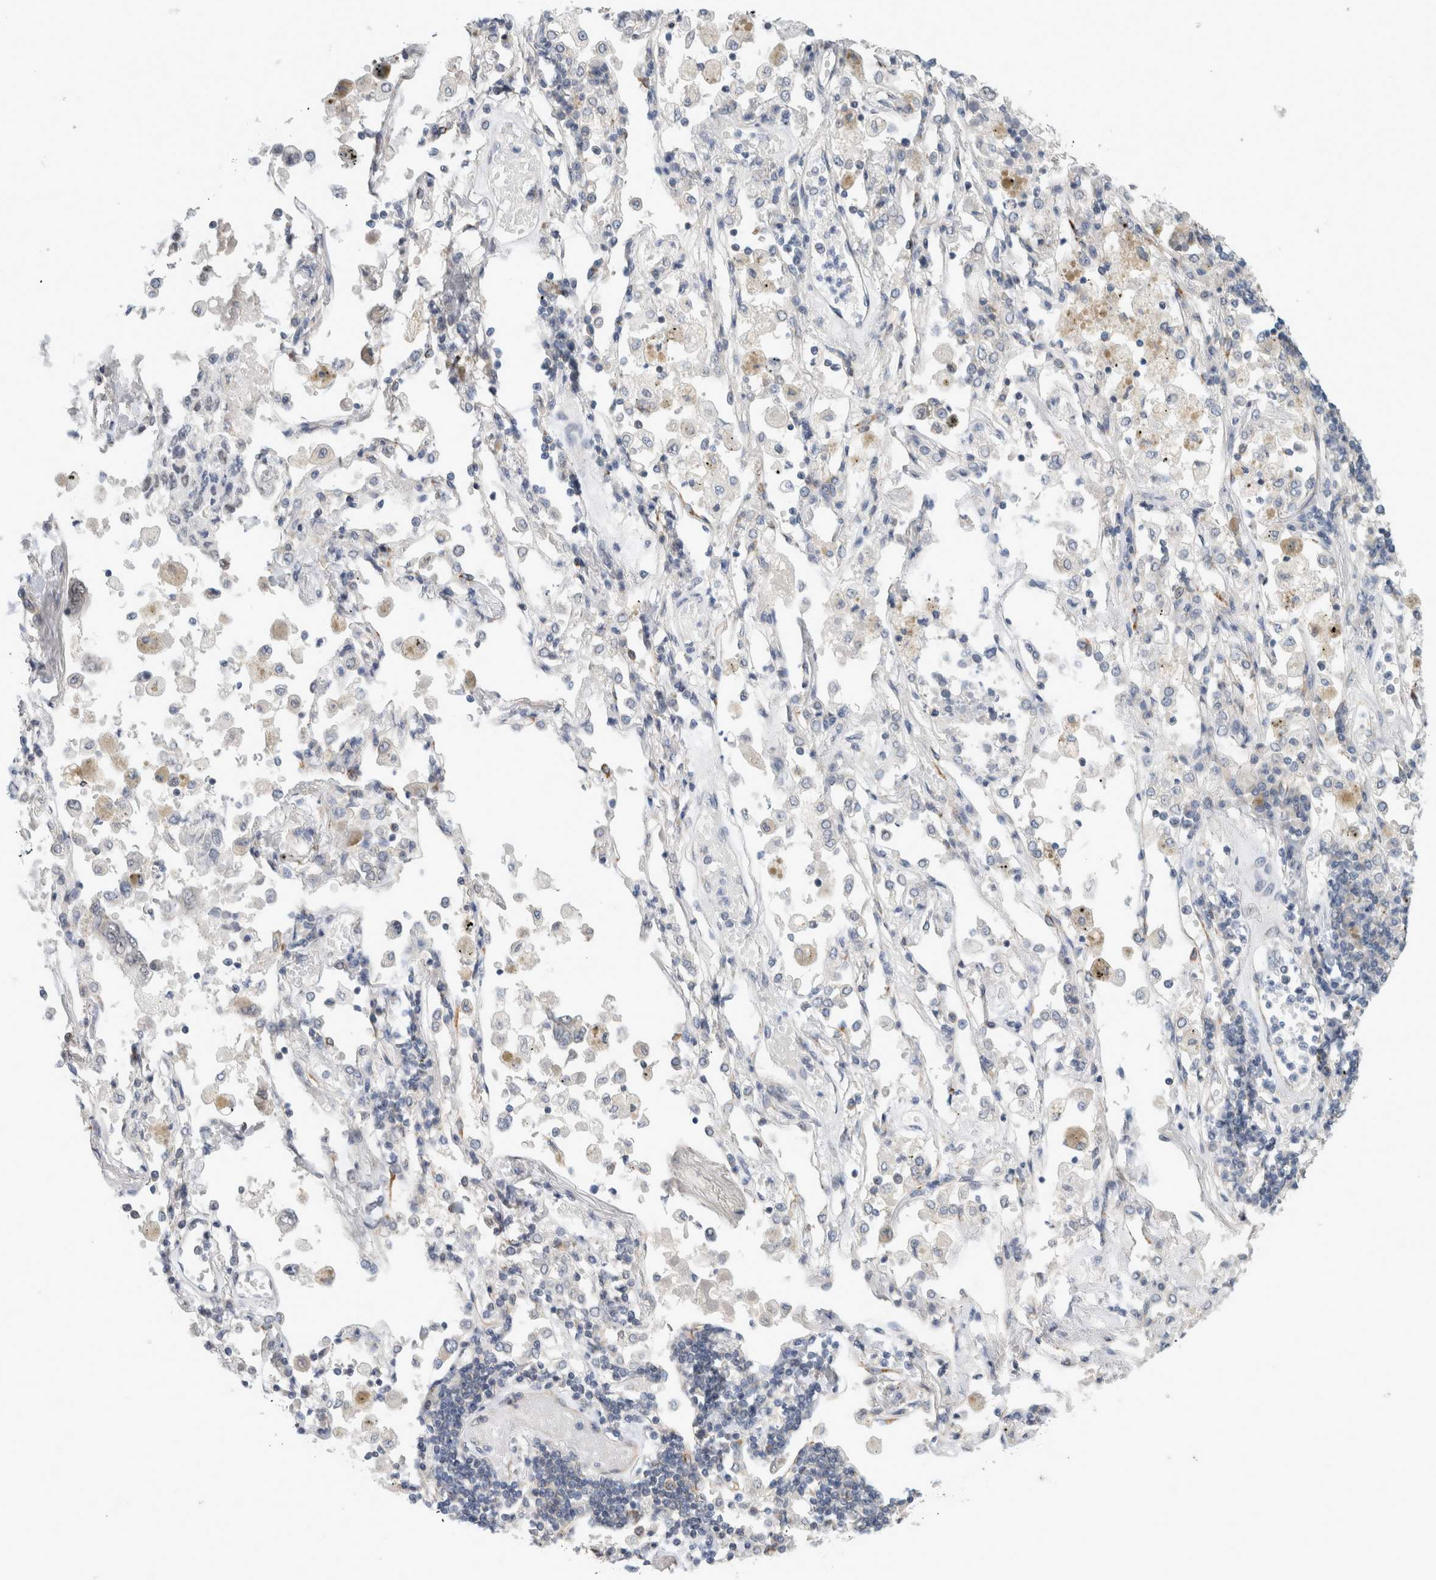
{"staining": {"intensity": "negative", "quantity": "none", "location": "none"}, "tissue": "lung cancer", "cell_type": "Tumor cells", "image_type": "cancer", "snomed": [{"axis": "morphology", "description": "Adenocarcinoma, NOS"}, {"axis": "topography", "description": "Lung"}], "caption": "Histopathology image shows no significant protein positivity in tumor cells of lung adenocarcinoma.", "gene": "EIF4G3", "patient": {"sex": "male", "age": 63}}